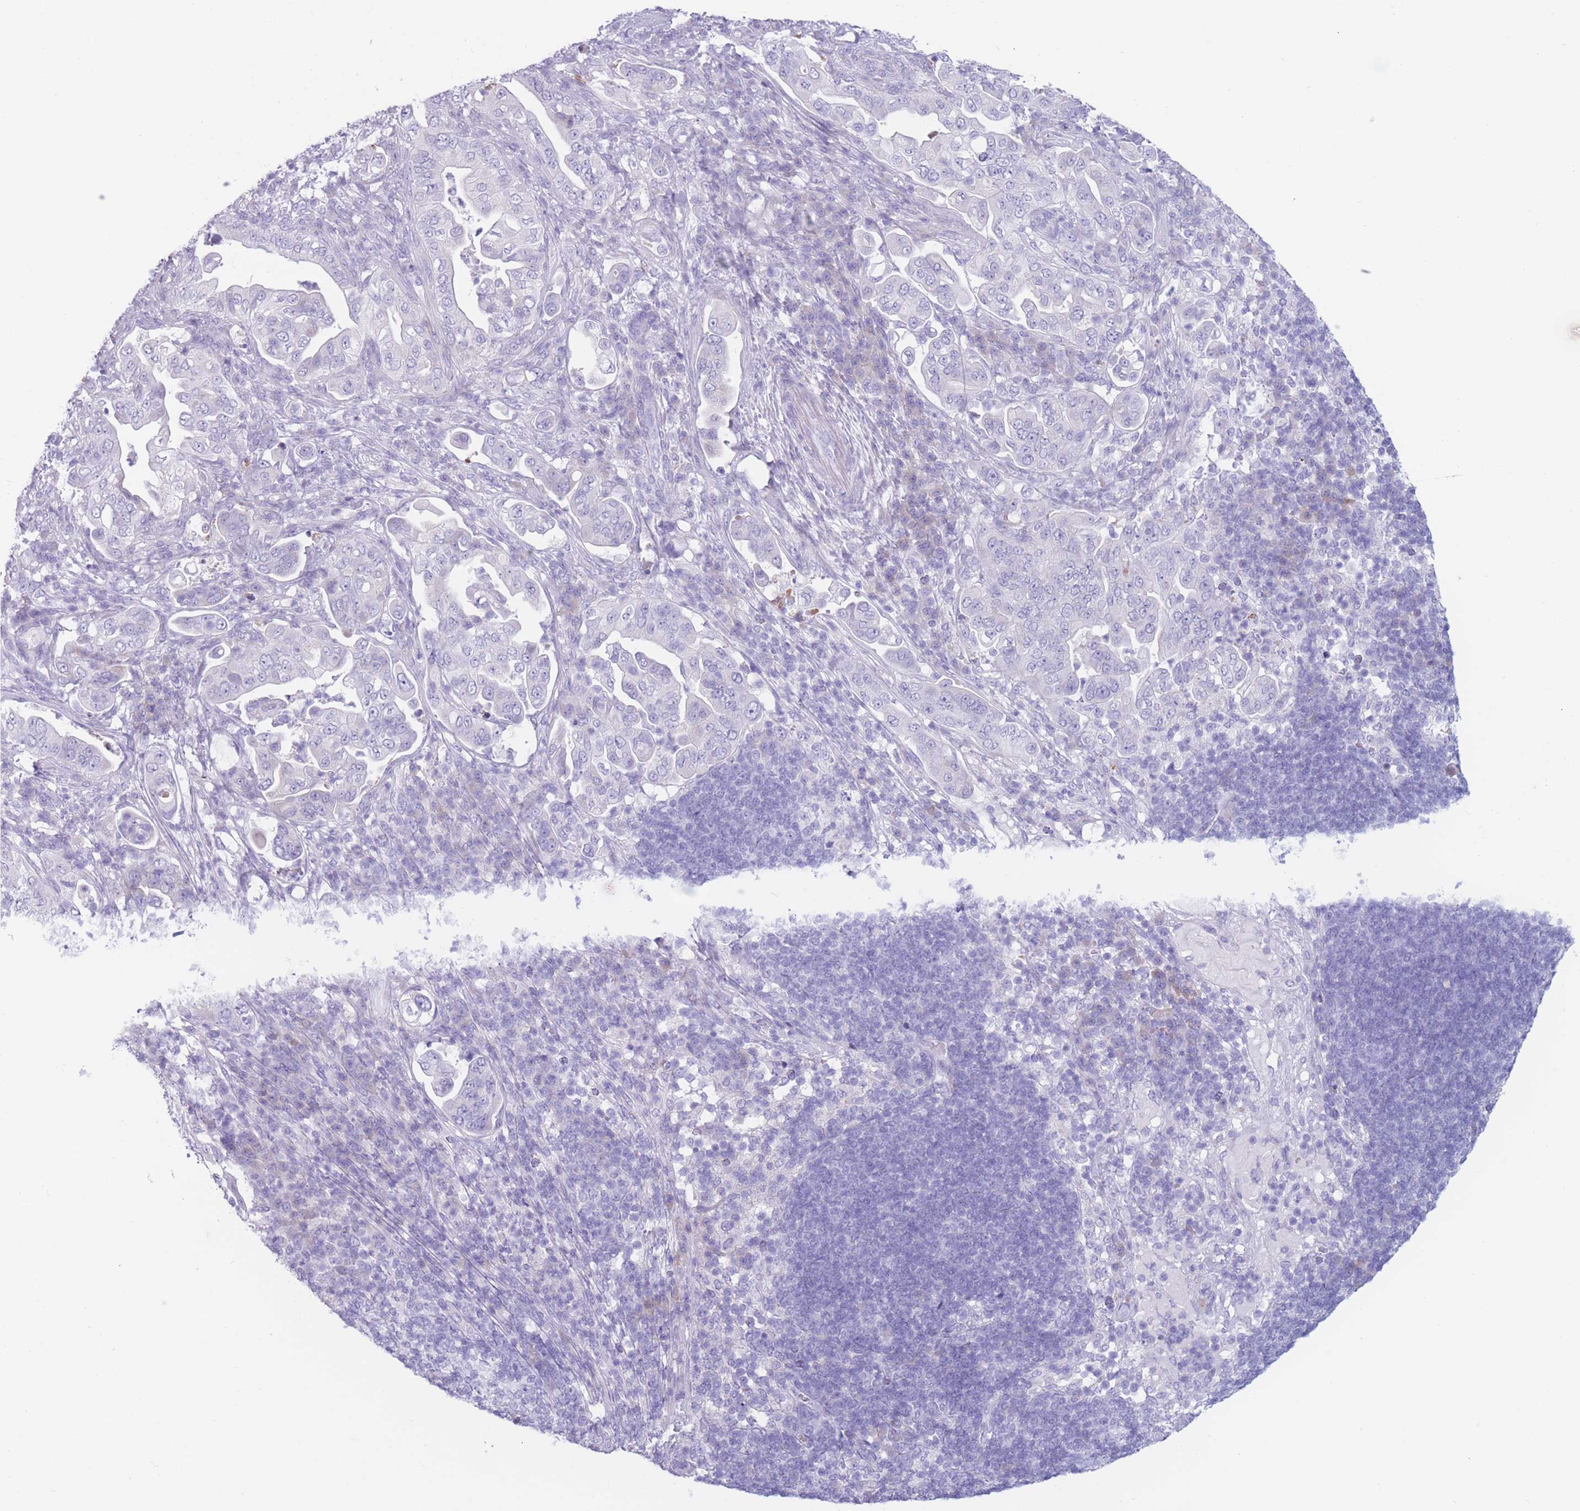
{"staining": {"intensity": "negative", "quantity": "none", "location": "none"}, "tissue": "pancreatic cancer", "cell_type": "Tumor cells", "image_type": "cancer", "snomed": [{"axis": "morphology", "description": "Adenocarcinoma, NOS"}, {"axis": "topography", "description": "Pancreas"}], "caption": "An image of pancreatic cancer (adenocarcinoma) stained for a protein reveals no brown staining in tumor cells.", "gene": "COL27A1", "patient": {"sex": "female", "age": 63}}